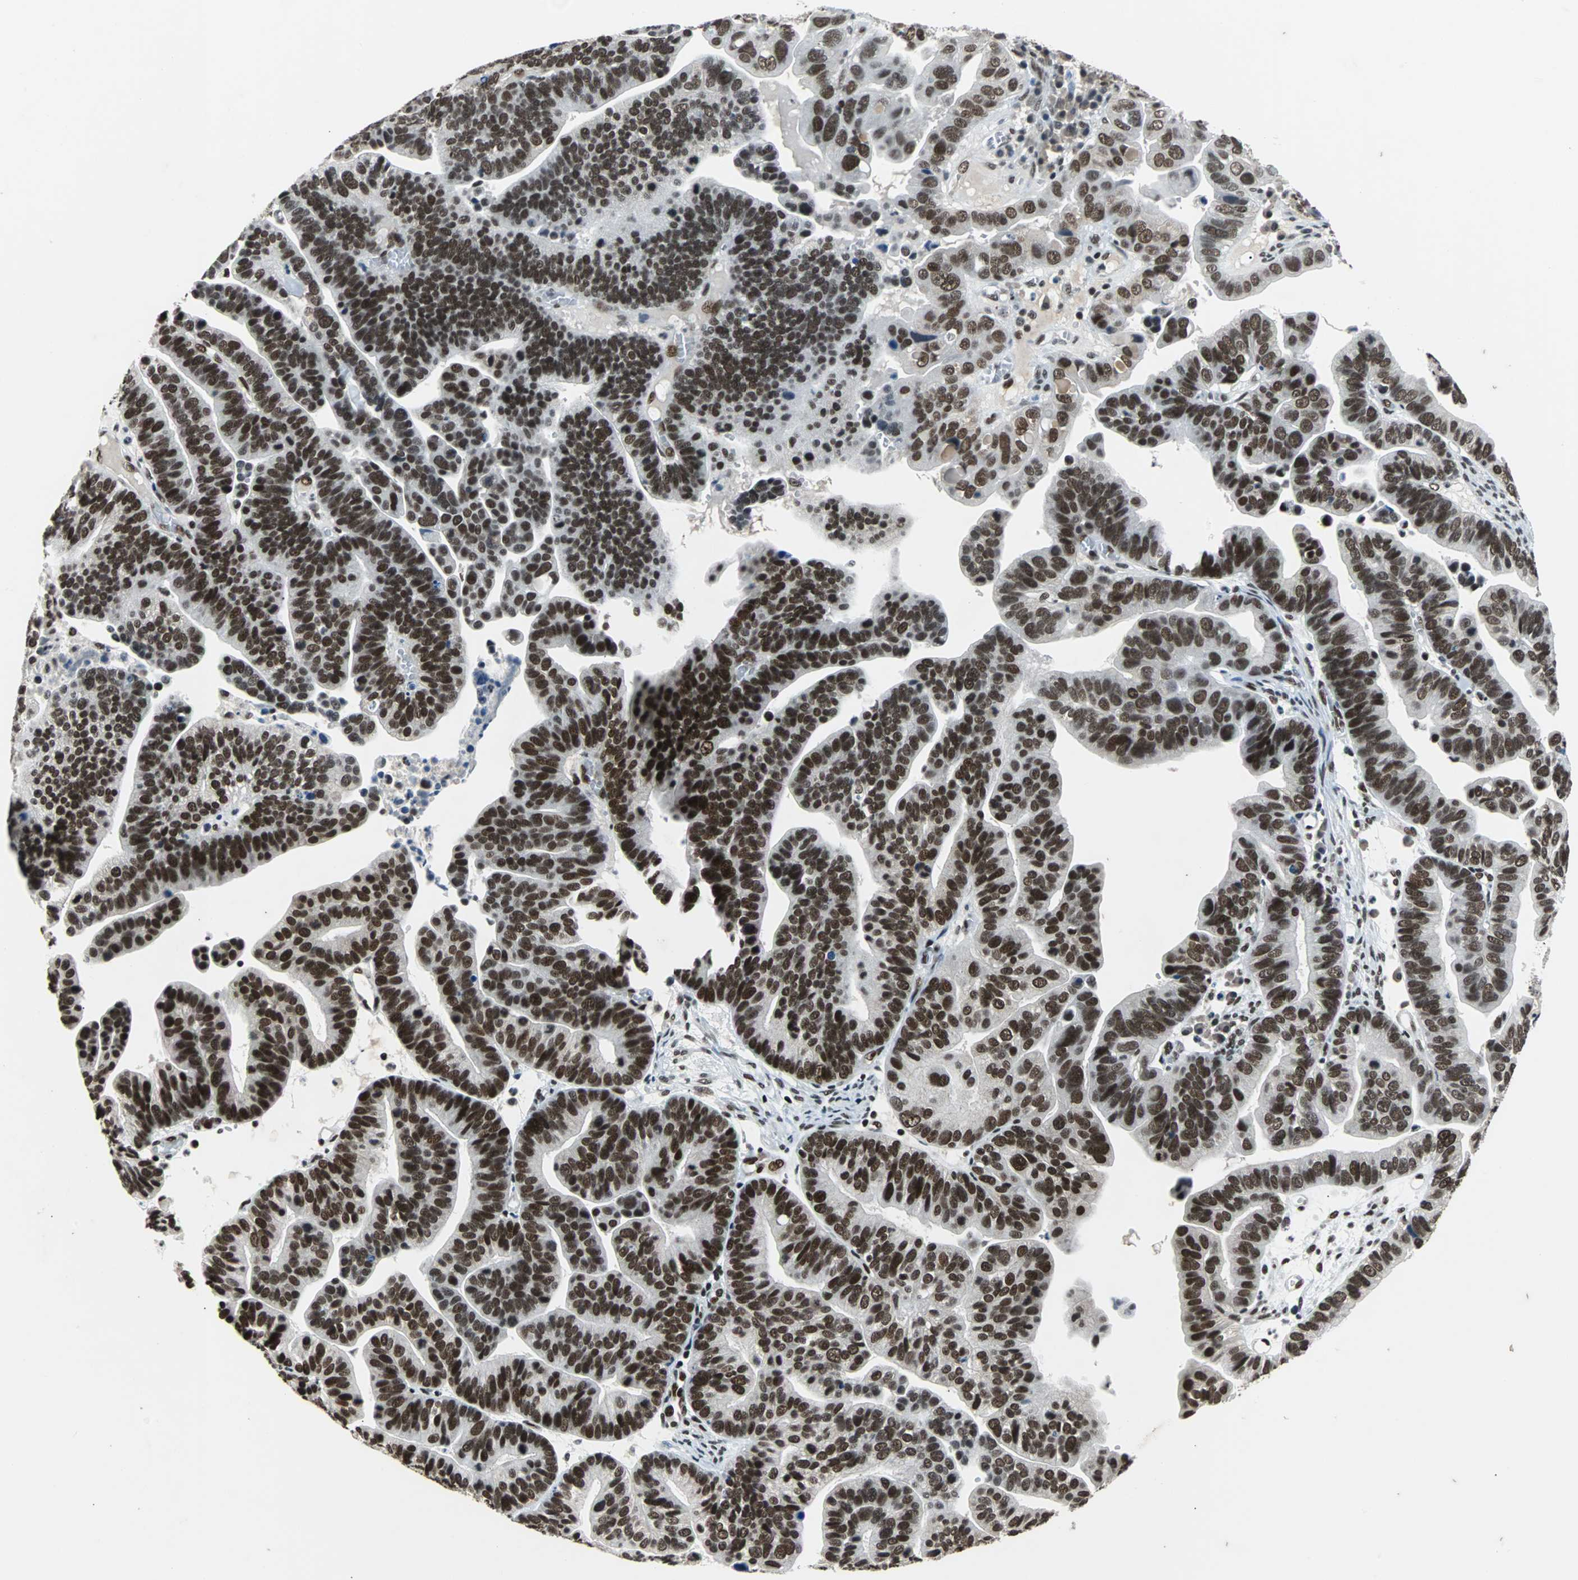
{"staining": {"intensity": "strong", "quantity": ">75%", "location": "nuclear"}, "tissue": "ovarian cancer", "cell_type": "Tumor cells", "image_type": "cancer", "snomed": [{"axis": "morphology", "description": "Cystadenocarcinoma, serous, NOS"}, {"axis": "topography", "description": "Ovary"}], "caption": "This photomicrograph exhibits immunohistochemistry (IHC) staining of ovarian cancer, with high strong nuclear staining in approximately >75% of tumor cells.", "gene": "GATAD2A", "patient": {"sex": "female", "age": 56}}